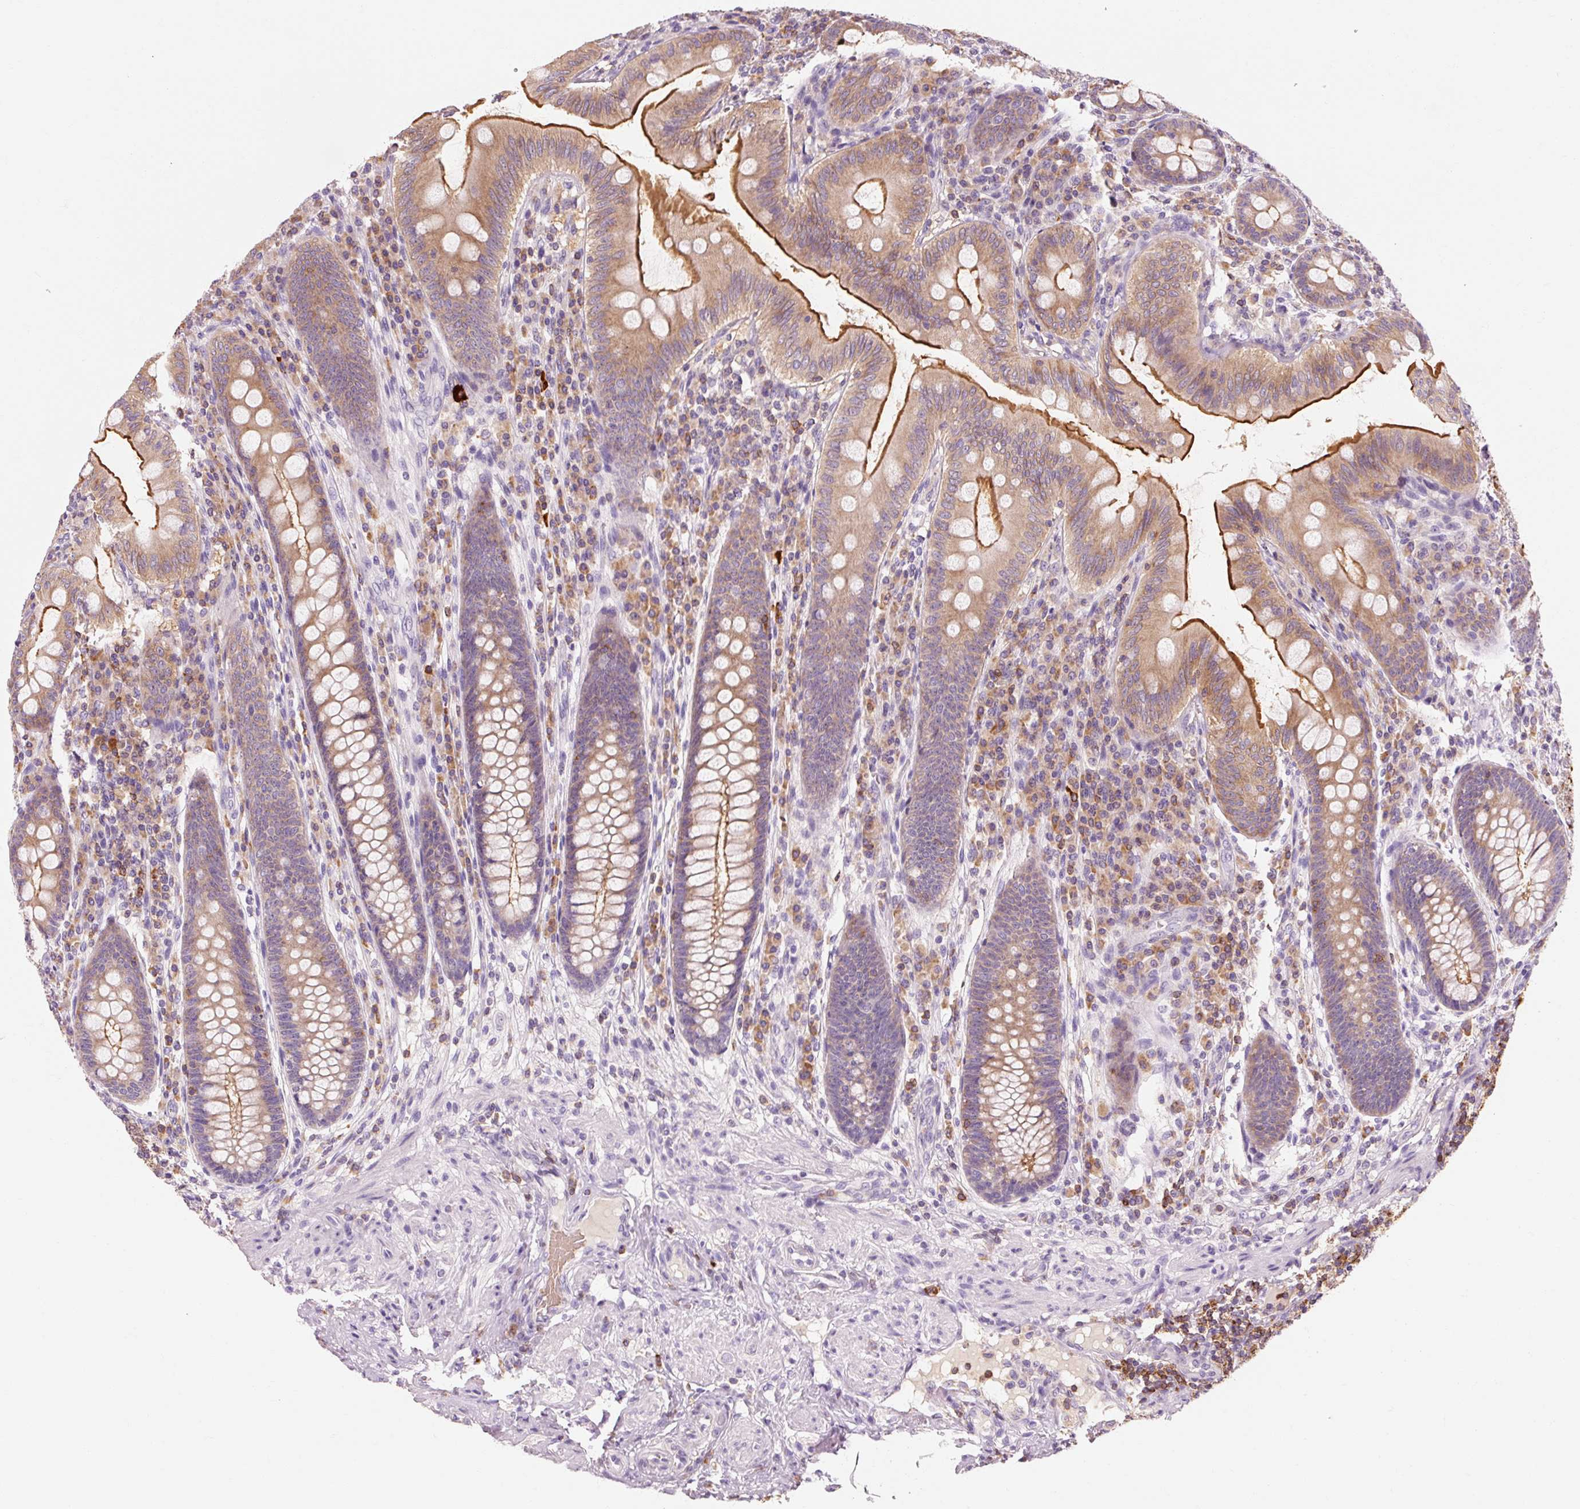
{"staining": {"intensity": "strong", "quantity": "25%-75%", "location": "cytoplasmic/membranous"}, "tissue": "appendix", "cell_type": "Glandular cells", "image_type": "normal", "snomed": [{"axis": "morphology", "description": "Normal tissue, NOS"}, {"axis": "topography", "description": "Appendix"}], "caption": "Immunohistochemical staining of normal appendix demonstrates 25%-75% levels of strong cytoplasmic/membranous protein staining in approximately 25%-75% of glandular cells. (Brightfield microscopy of DAB IHC at high magnification).", "gene": "OR8K1", "patient": {"sex": "male", "age": 71}}